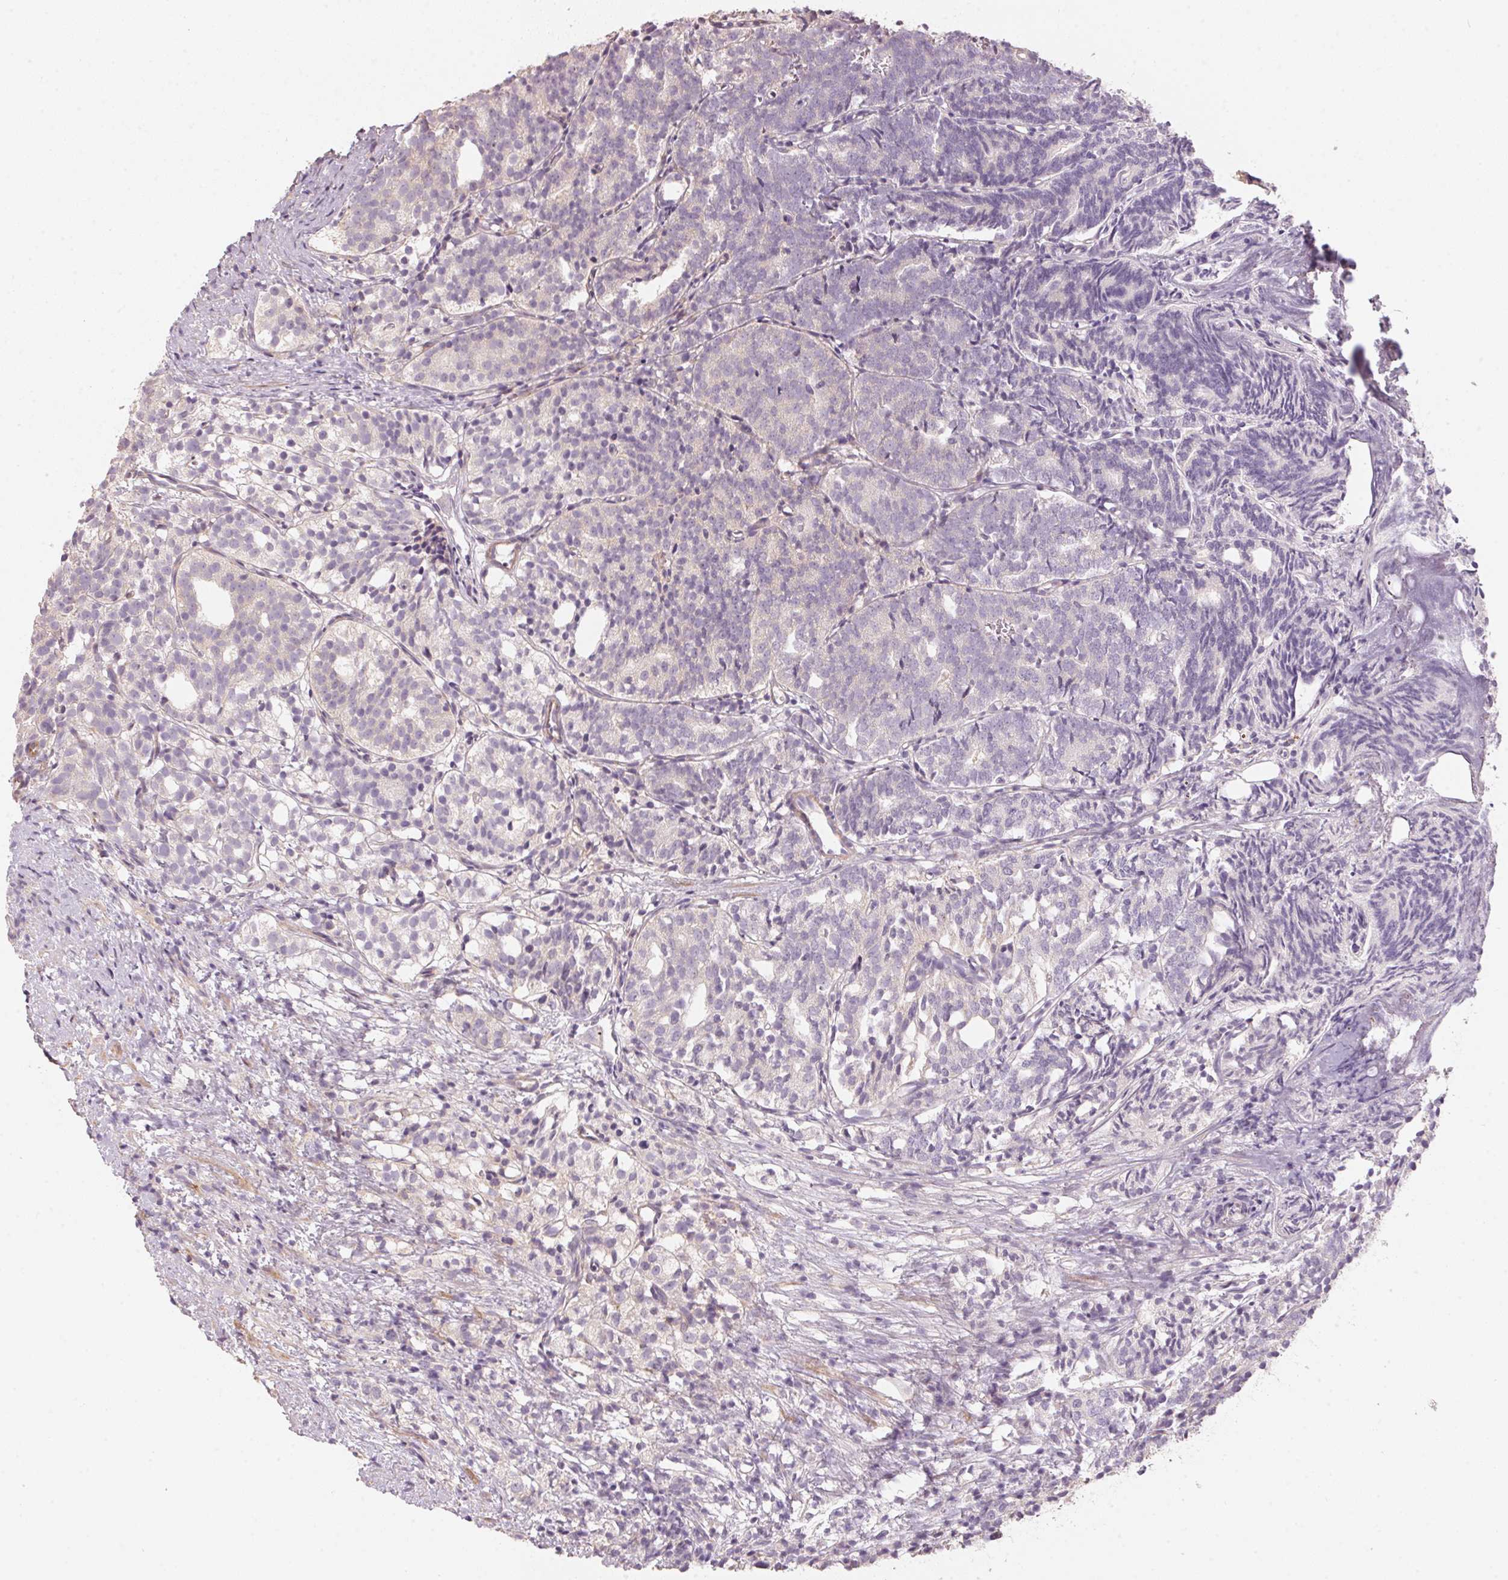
{"staining": {"intensity": "weak", "quantity": "25%-75%", "location": "cytoplasmic/membranous"}, "tissue": "prostate cancer", "cell_type": "Tumor cells", "image_type": "cancer", "snomed": [{"axis": "morphology", "description": "Adenocarcinoma, High grade"}, {"axis": "topography", "description": "Prostate"}], "caption": "The micrograph demonstrates a brown stain indicating the presence of a protein in the cytoplasmic/membranous of tumor cells in high-grade adenocarcinoma (prostate).", "gene": "BLOC1S2", "patient": {"sex": "male", "age": 53}}